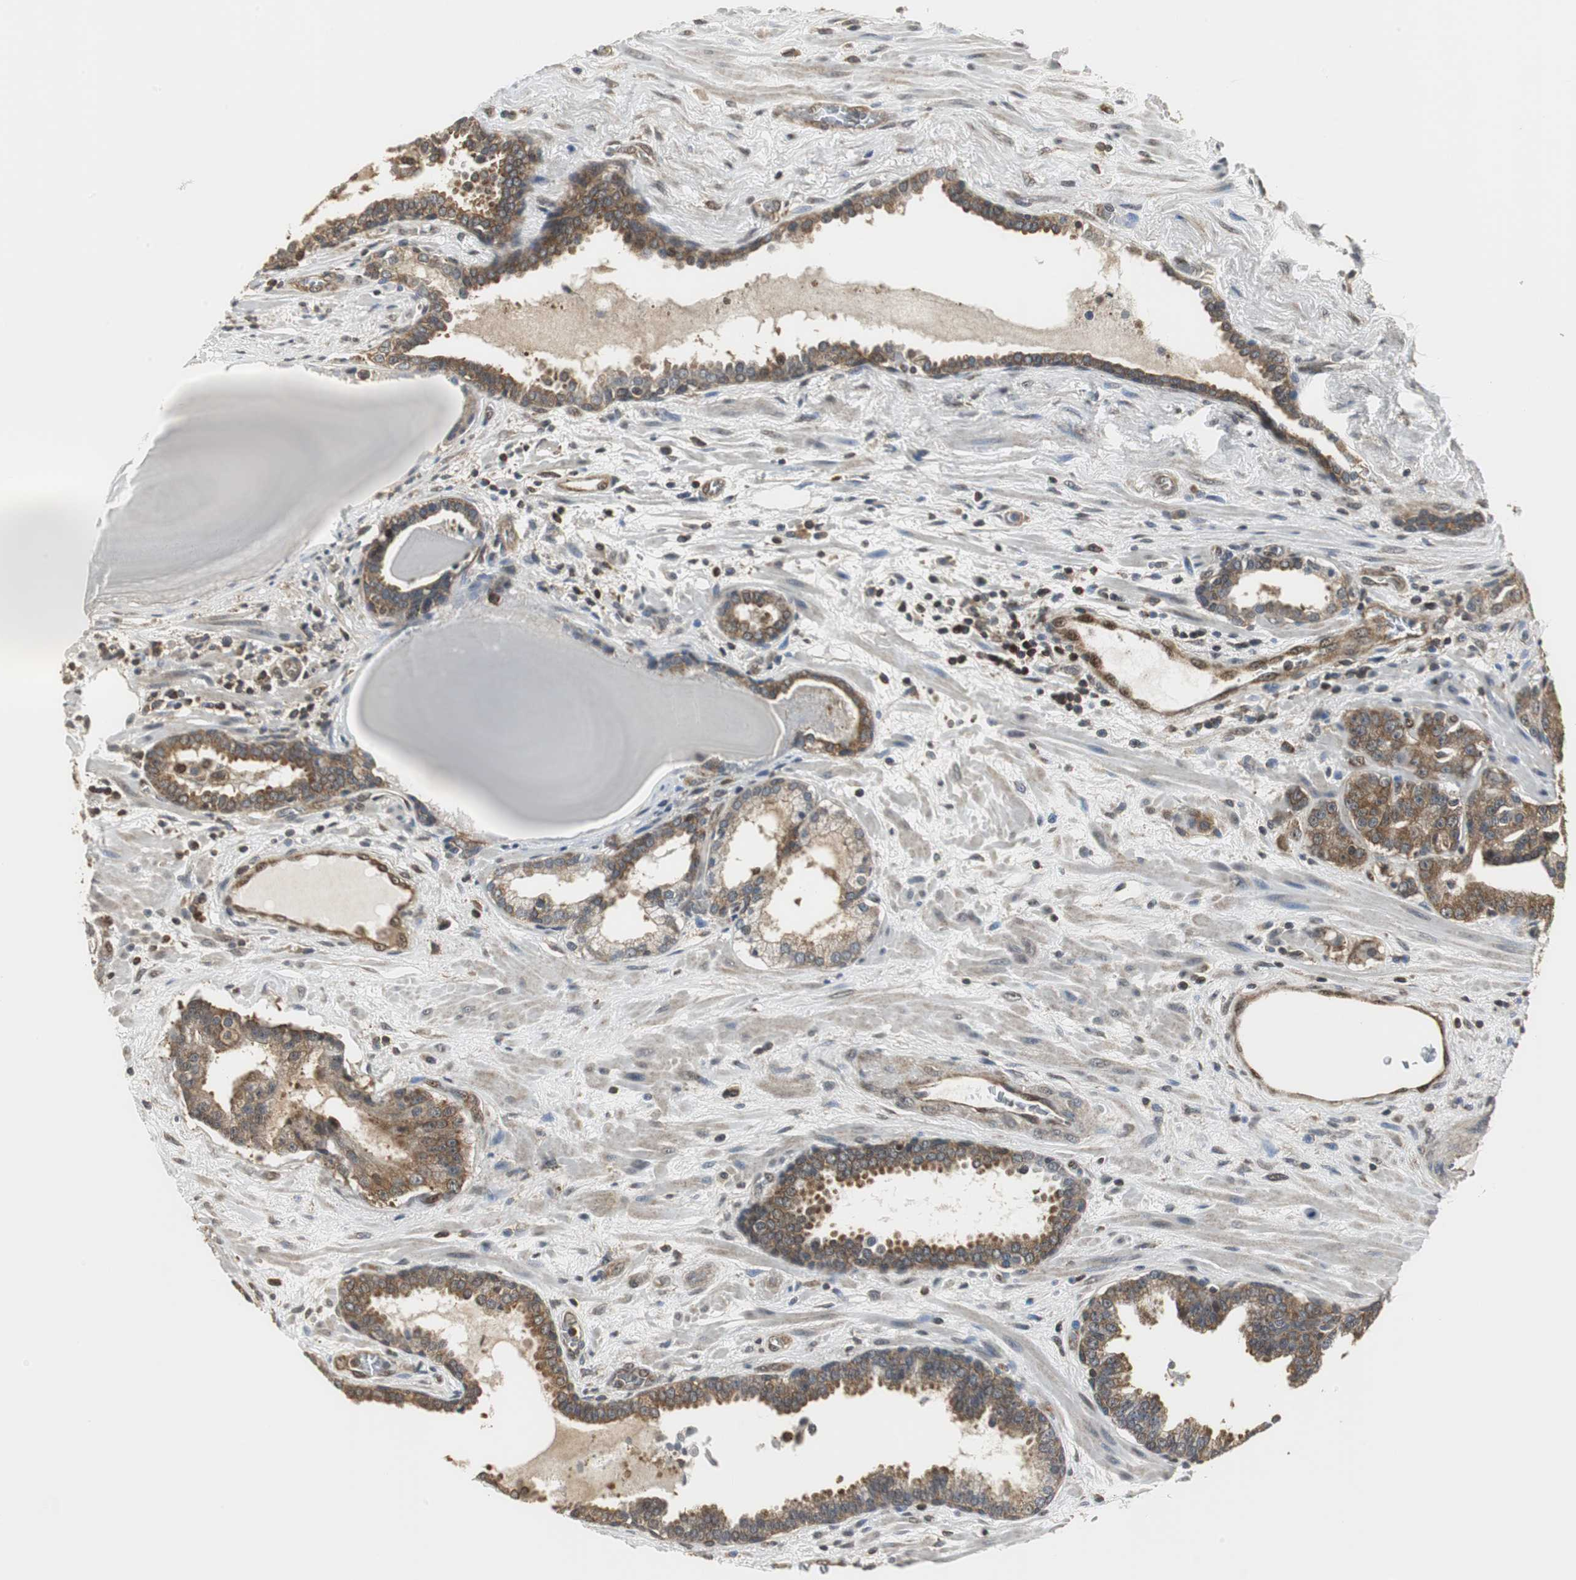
{"staining": {"intensity": "moderate", "quantity": ">75%", "location": "cytoplasmic/membranous"}, "tissue": "prostate cancer", "cell_type": "Tumor cells", "image_type": "cancer", "snomed": [{"axis": "morphology", "description": "Adenocarcinoma, Low grade"}, {"axis": "topography", "description": "Prostate"}], "caption": "Immunohistochemistry (IHC) (DAB (3,3'-diaminobenzidine)) staining of human prostate cancer (adenocarcinoma (low-grade)) demonstrates moderate cytoplasmic/membranous protein expression in about >75% of tumor cells. (IHC, brightfield microscopy, high magnification).", "gene": "CCT5", "patient": {"sex": "male", "age": 63}}